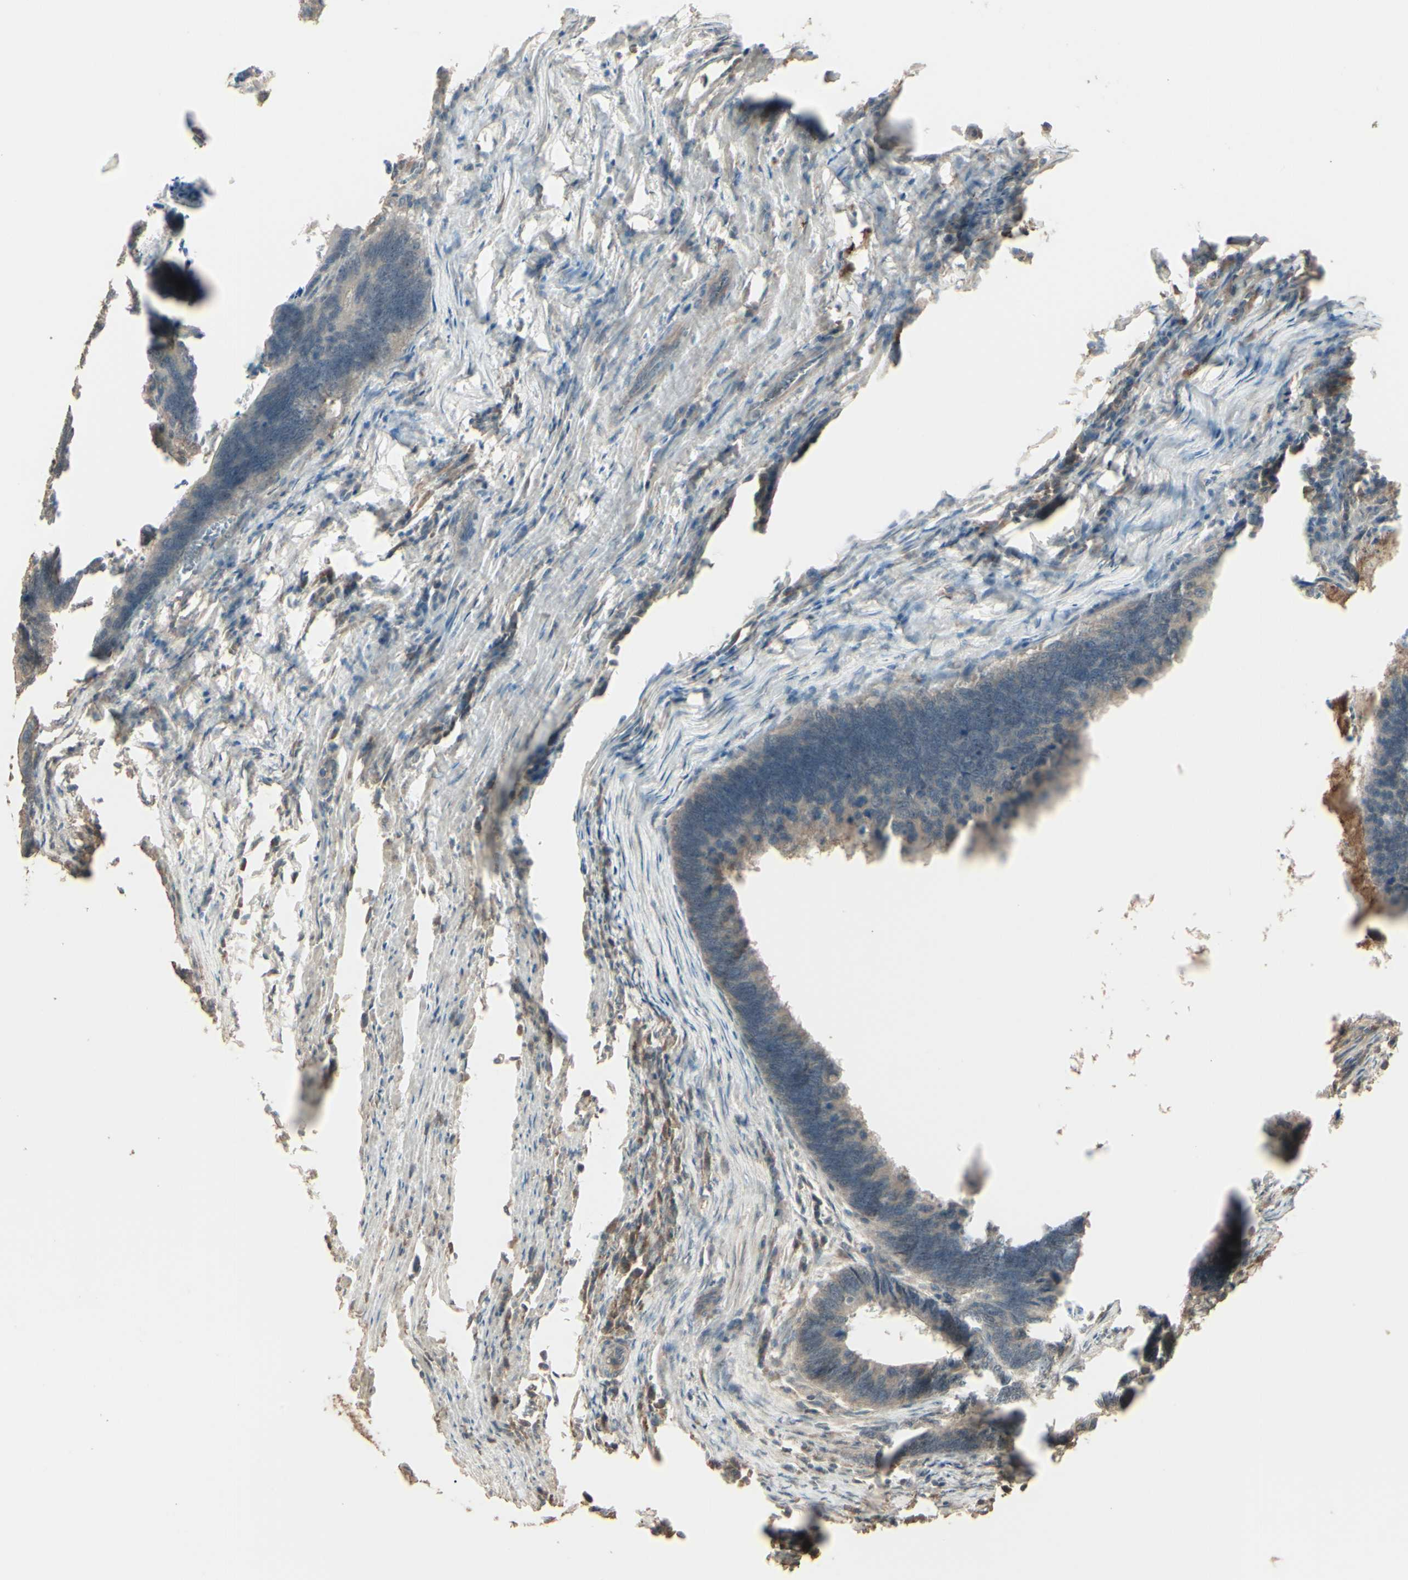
{"staining": {"intensity": "weak", "quantity": ">75%", "location": "cytoplasmic/membranous"}, "tissue": "colorectal cancer", "cell_type": "Tumor cells", "image_type": "cancer", "snomed": [{"axis": "morphology", "description": "Adenocarcinoma, NOS"}, {"axis": "topography", "description": "Colon"}], "caption": "Colorectal adenocarcinoma tissue shows weak cytoplasmic/membranous staining in about >75% of tumor cells The protein is stained brown, and the nuclei are stained in blue (DAB (3,3'-diaminobenzidine) IHC with brightfield microscopy, high magnification).", "gene": "GNAS", "patient": {"sex": "male", "age": 72}}